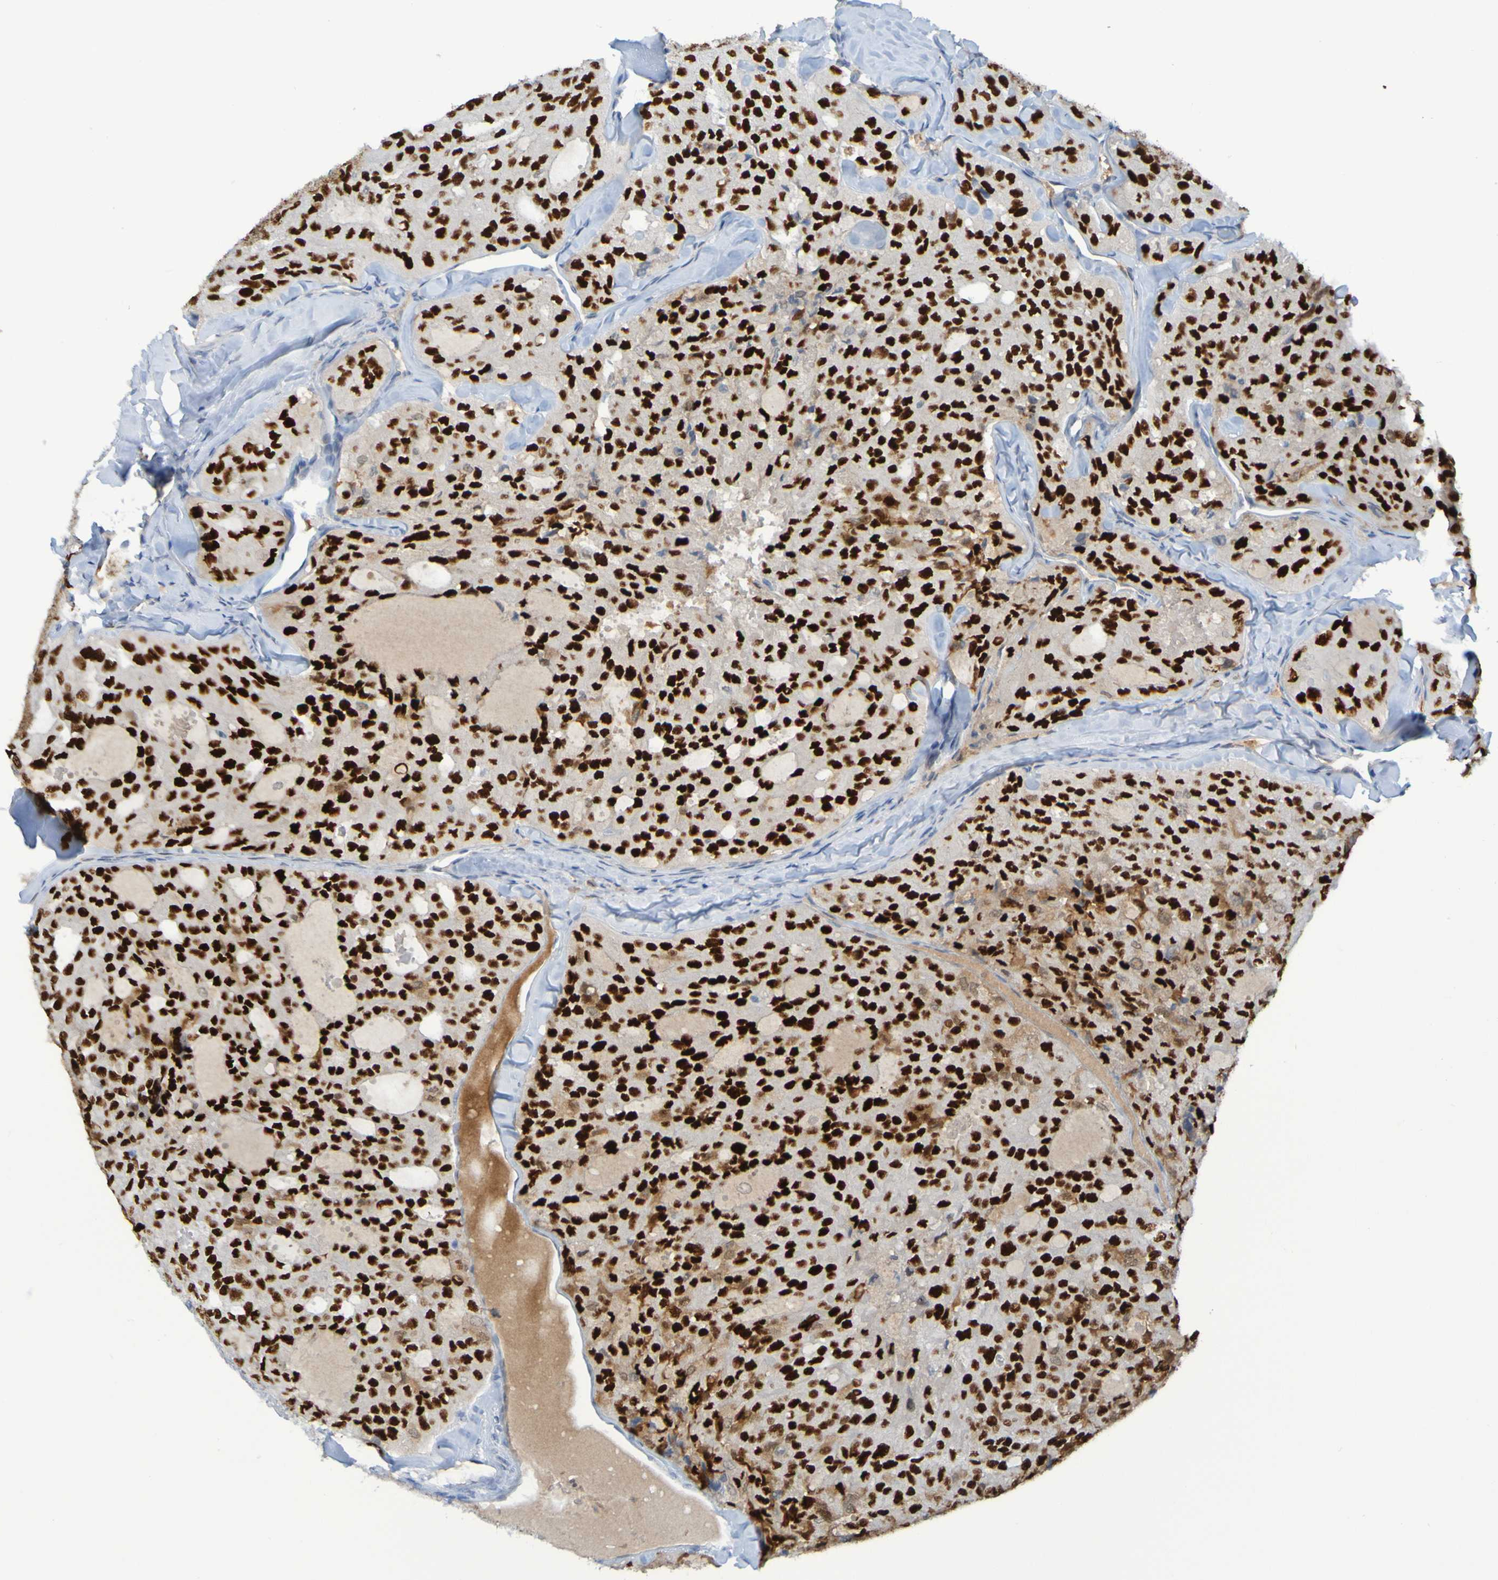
{"staining": {"intensity": "strong", "quantity": ">75%", "location": "nuclear"}, "tissue": "thyroid cancer", "cell_type": "Tumor cells", "image_type": "cancer", "snomed": [{"axis": "morphology", "description": "Follicular adenoma carcinoma, NOS"}, {"axis": "topography", "description": "Thyroid gland"}], "caption": "The image demonstrates a brown stain indicating the presence of a protein in the nuclear of tumor cells in follicular adenoma carcinoma (thyroid).", "gene": "USP36", "patient": {"sex": "male", "age": 75}}